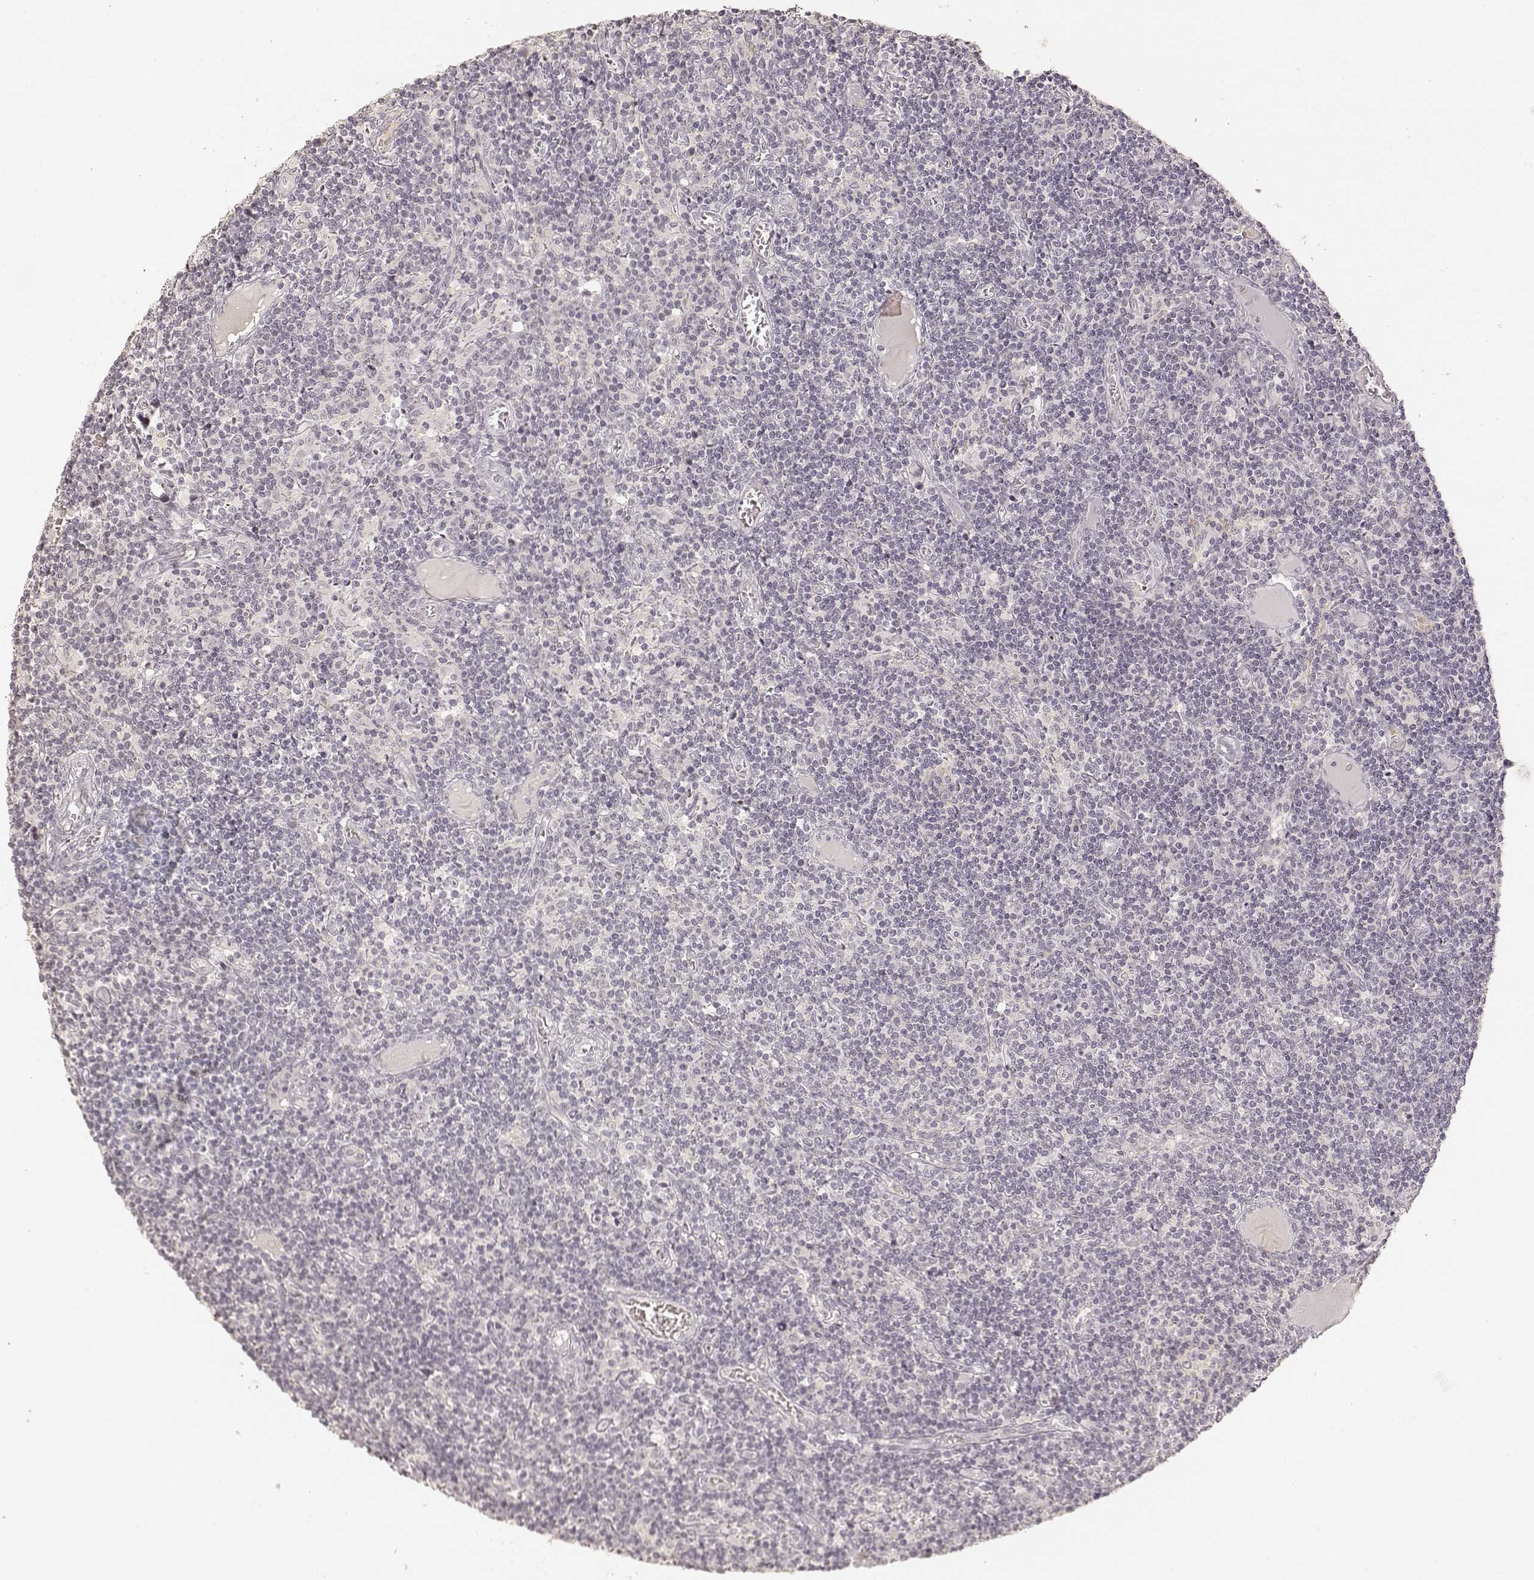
{"staining": {"intensity": "negative", "quantity": "none", "location": "none"}, "tissue": "lymph node", "cell_type": "Germinal center cells", "image_type": "normal", "snomed": [{"axis": "morphology", "description": "Normal tissue, NOS"}, {"axis": "topography", "description": "Lymph node"}], "caption": "IHC histopathology image of unremarkable lymph node: lymph node stained with DAB (3,3'-diaminobenzidine) displays no significant protein positivity in germinal center cells.", "gene": "LAMC2", "patient": {"sex": "female", "age": 72}}